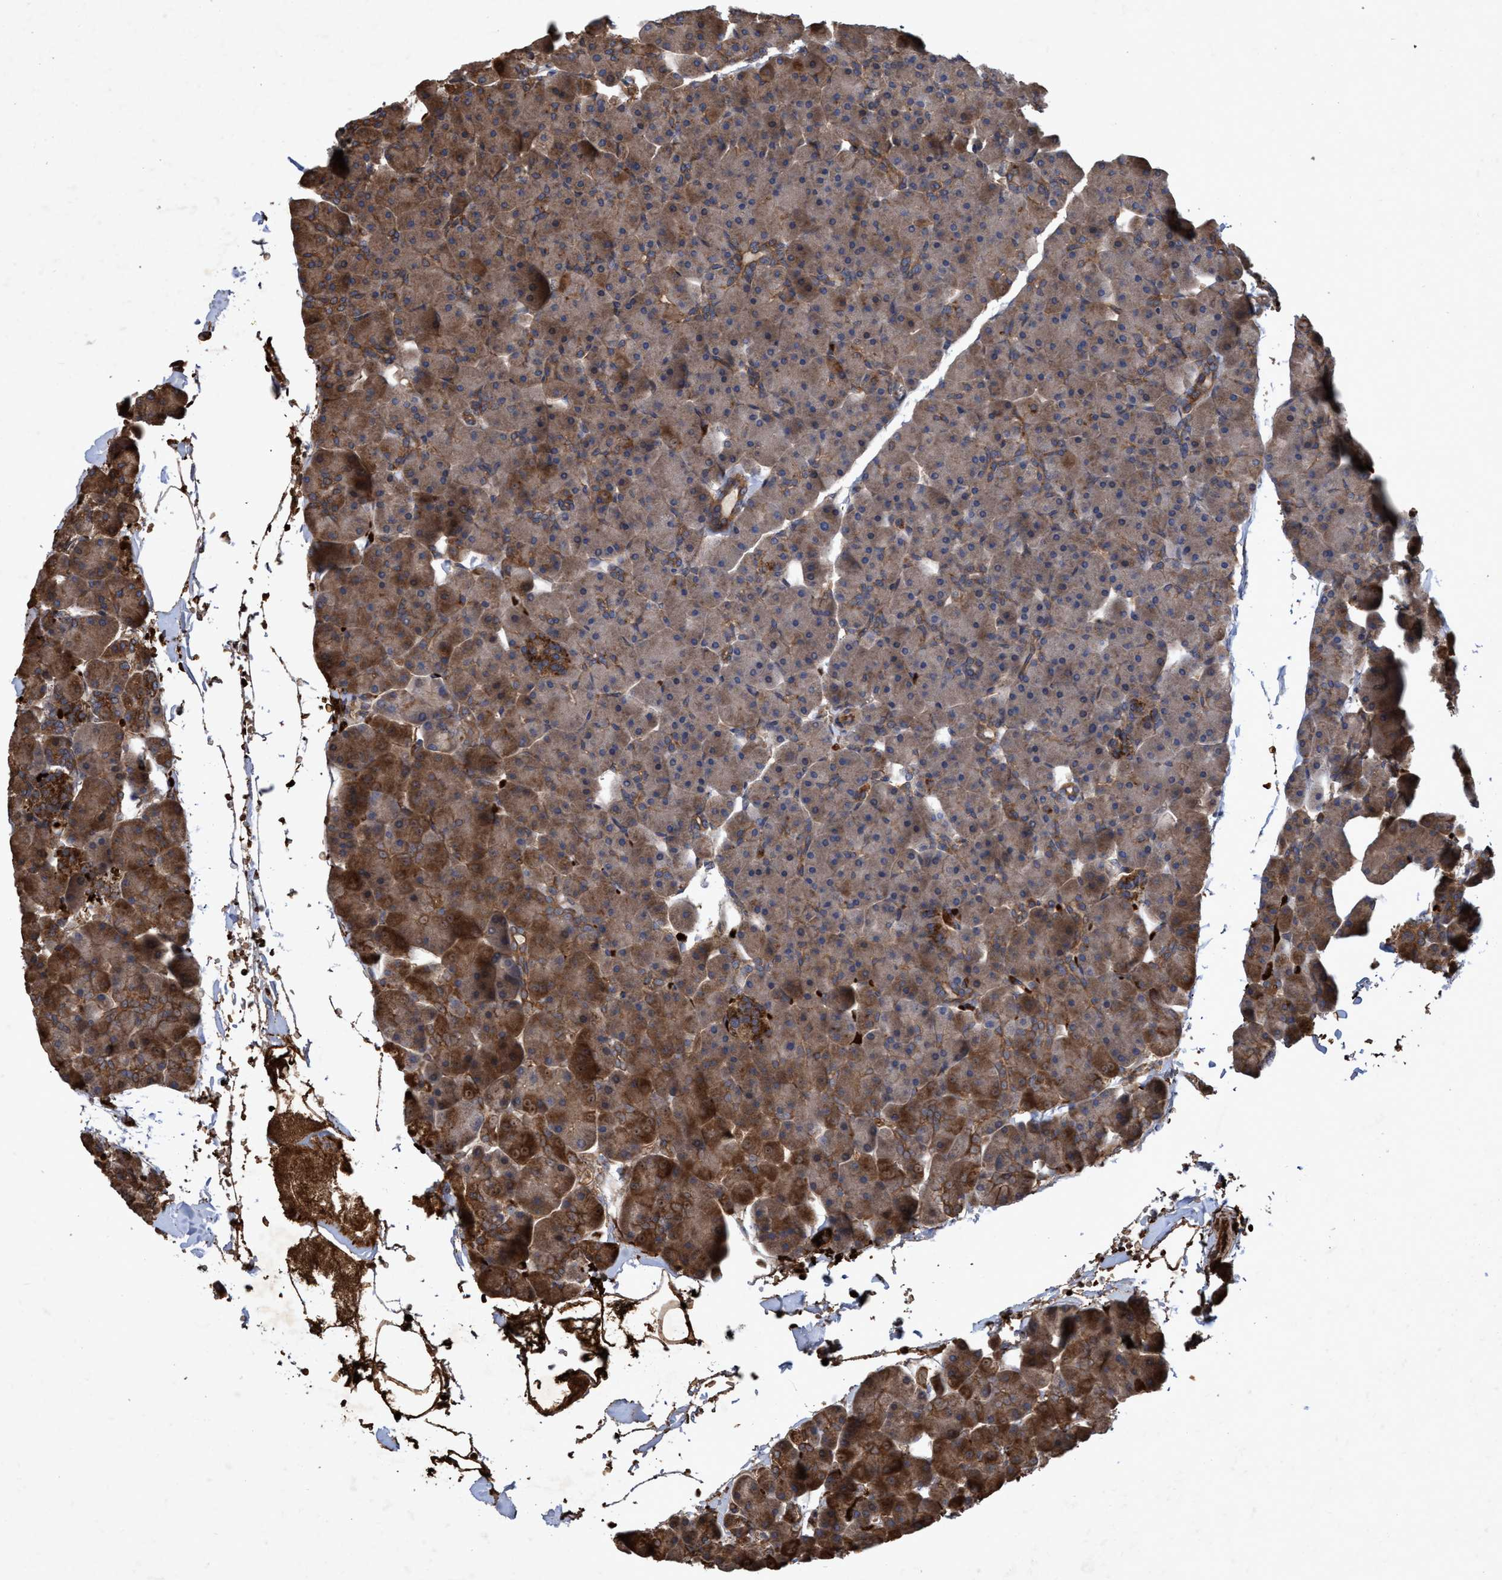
{"staining": {"intensity": "moderate", "quantity": ">75%", "location": "cytoplasmic/membranous"}, "tissue": "pancreas", "cell_type": "Exocrine glandular cells", "image_type": "normal", "snomed": [{"axis": "morphology", "description": "Normal tissue, NOS"}, {"axis": "topography", "description": "Pancreas"}], "caption": "Protein staining shows moderate cytoplasmic/membranous expression in approximately >75% of exocrine glandular cells in normal pancreas. The staining was performed using DAB to visualize the protein expression in brown, while the nuclei were stained in blue with hematoxylin (Magnification: 20x).", "gene": "CHMP6", "patient": {"sex": "male", "age": 35}}